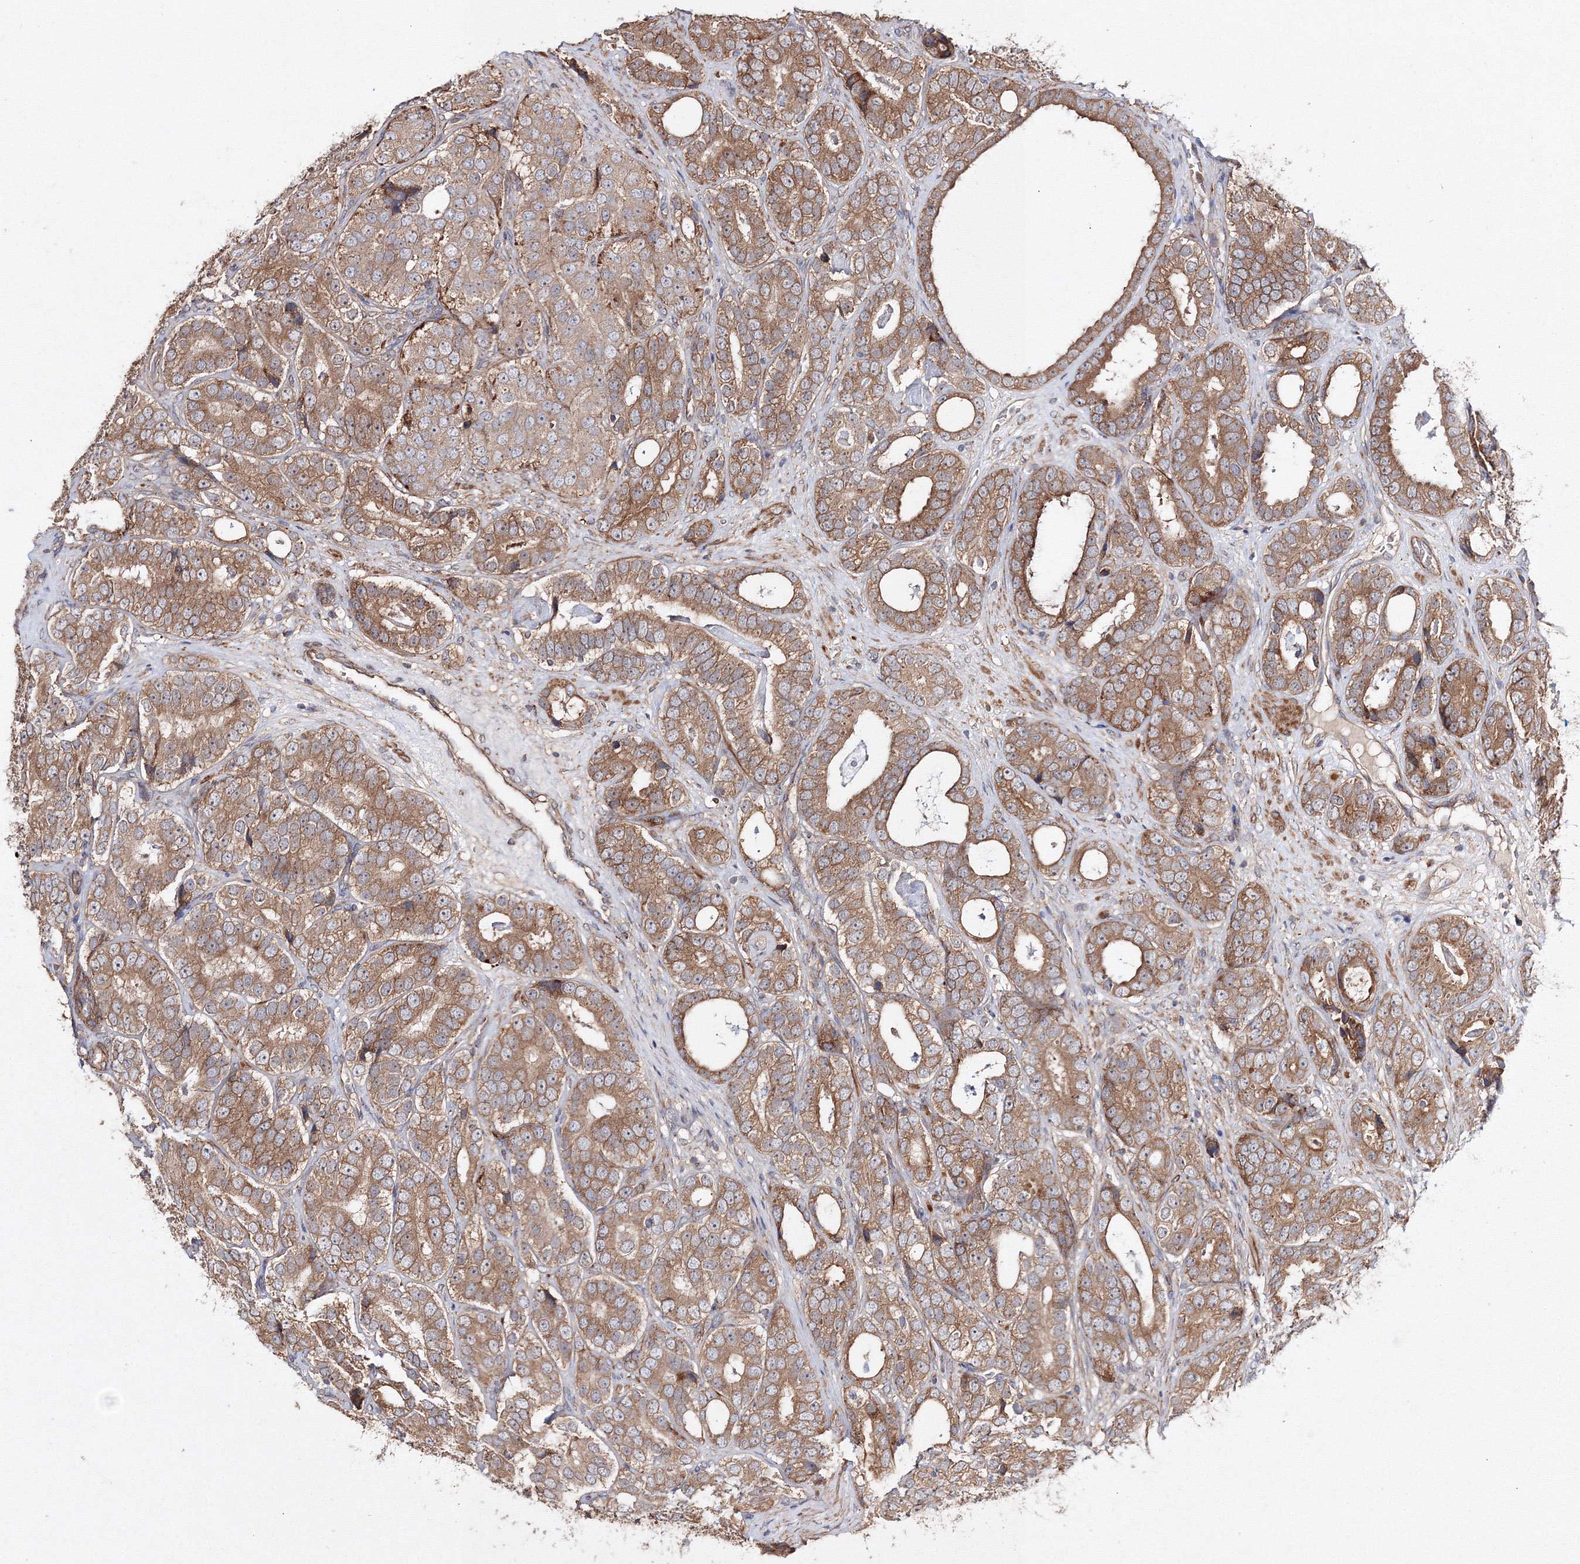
{"staining": {"intensity": "moderate", "quantity": ">75%", "location": "cytoplasmic/membranous"}, "tissue": "prostate cancer", "cell_type": "Tumor cells", "image_type": "cancer", "snomed": [{"axis": "morphology", "description": "Adenocarcinoma, High grade"}, {"axis": "topography", "description": "Prostate"}], "caption": "Prostate cancer stained with DAB IHC exhibits medium levels of moderate cytoplasmic/membranous staining in approximately >75% of tumor cells.", "gene": "DDO", "patient": {"sex": "male", "age": 56}}